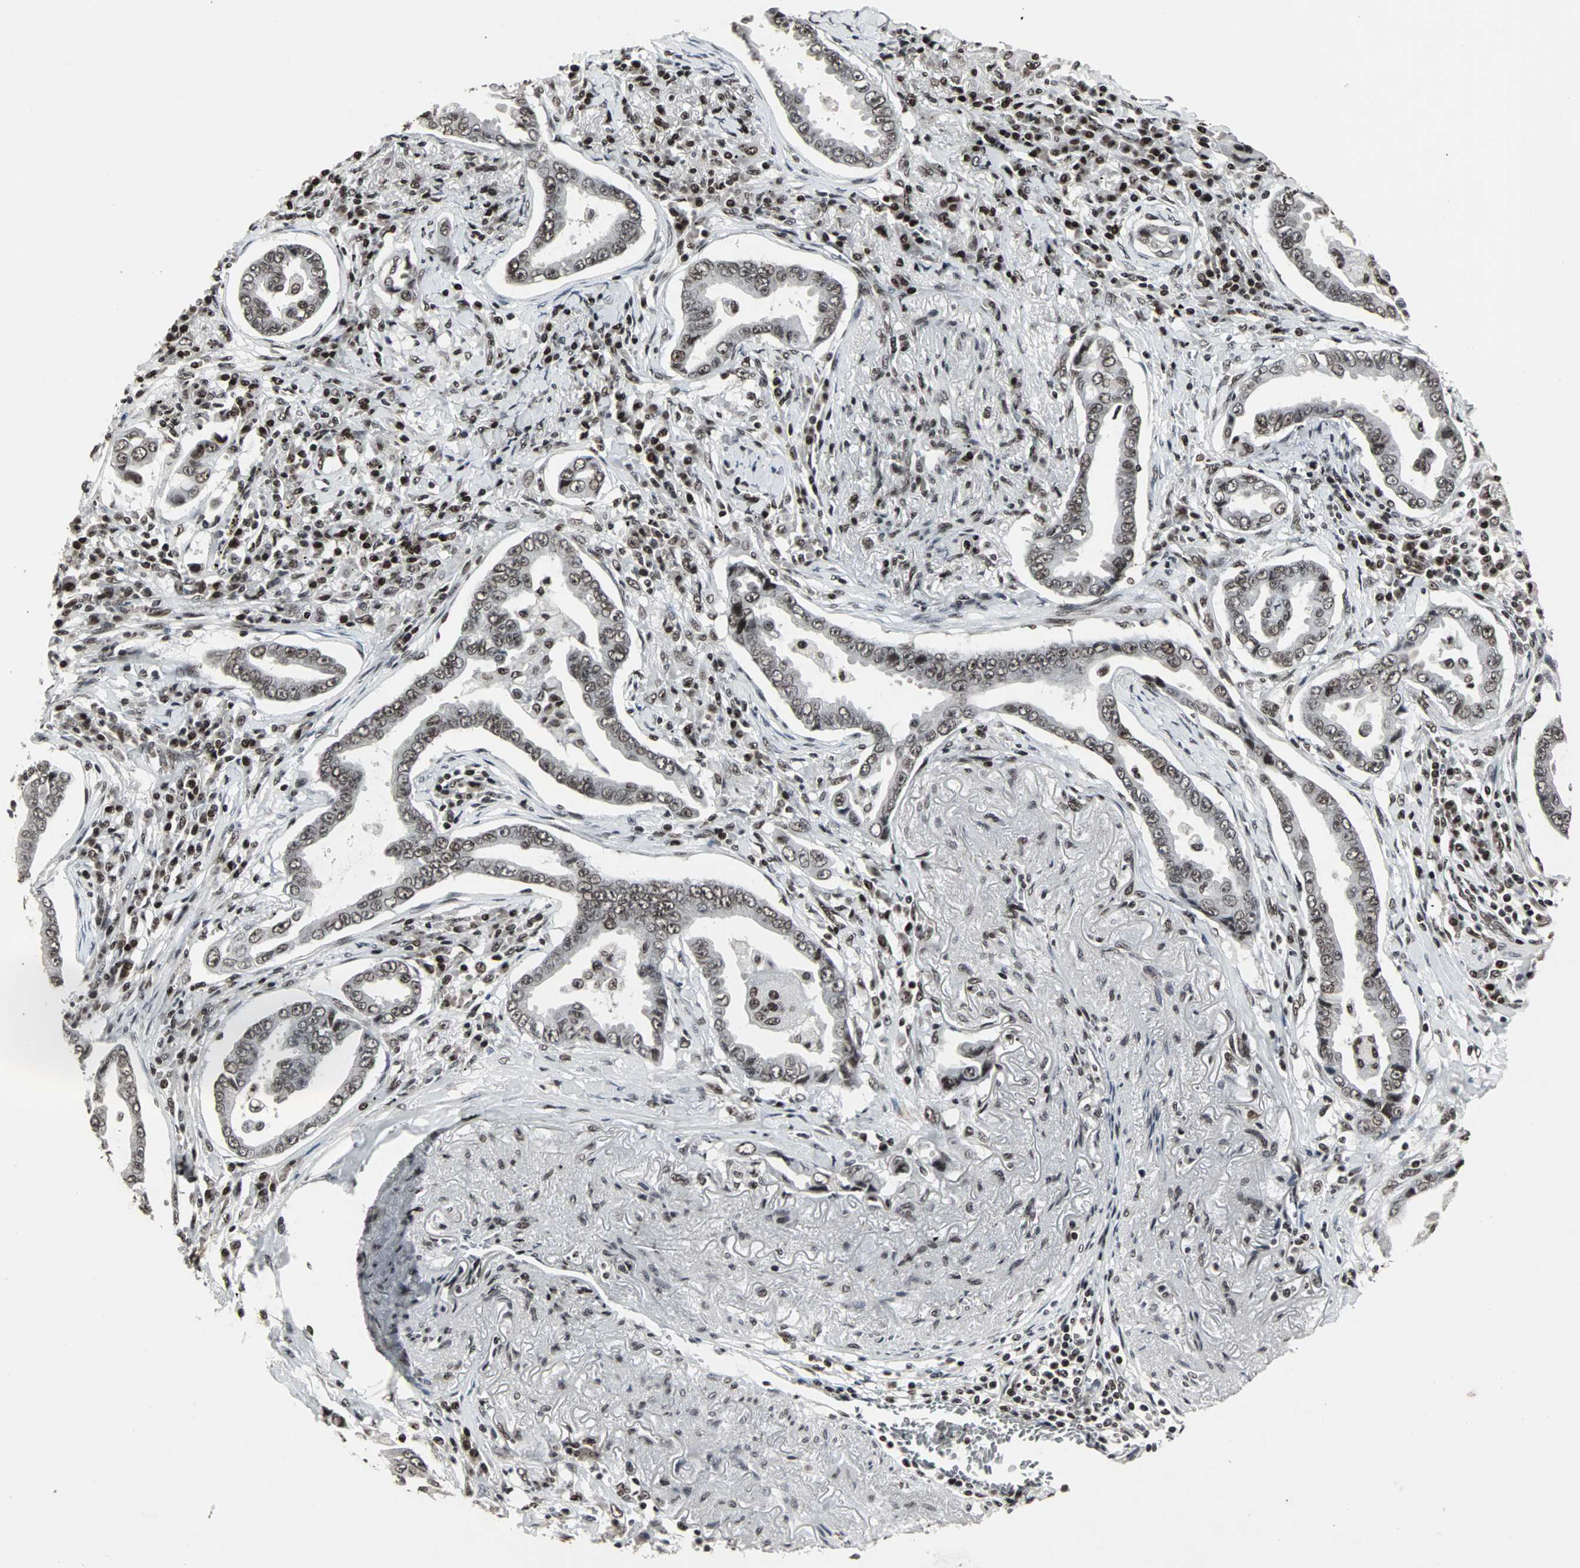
{"staining": {"intensity": "moderate", "quantity": ">75%", "location": "nuclear"}, "tissue": "lung cancer", "cell_type": "Tumor cells", "image_type": "cancer", "snomed": [{"axis": "morphology", "description": "Normal tissue, NOS"}, {"axis": "morphology", "description": "Inflammation, NOS"}, {"axis": "morphology", "description": "Adenocarcinoma, NOS"}, {"axis": "topography", "description": "Lung"}], "caption": "This image shows immunohistochemistry staining of human lung adenocarcinoma, with medium moderate nuclear expression in approximately >75% of tumor cells.", "gene": "PNKP", "patient": {"sex": "female", "age": 64}}